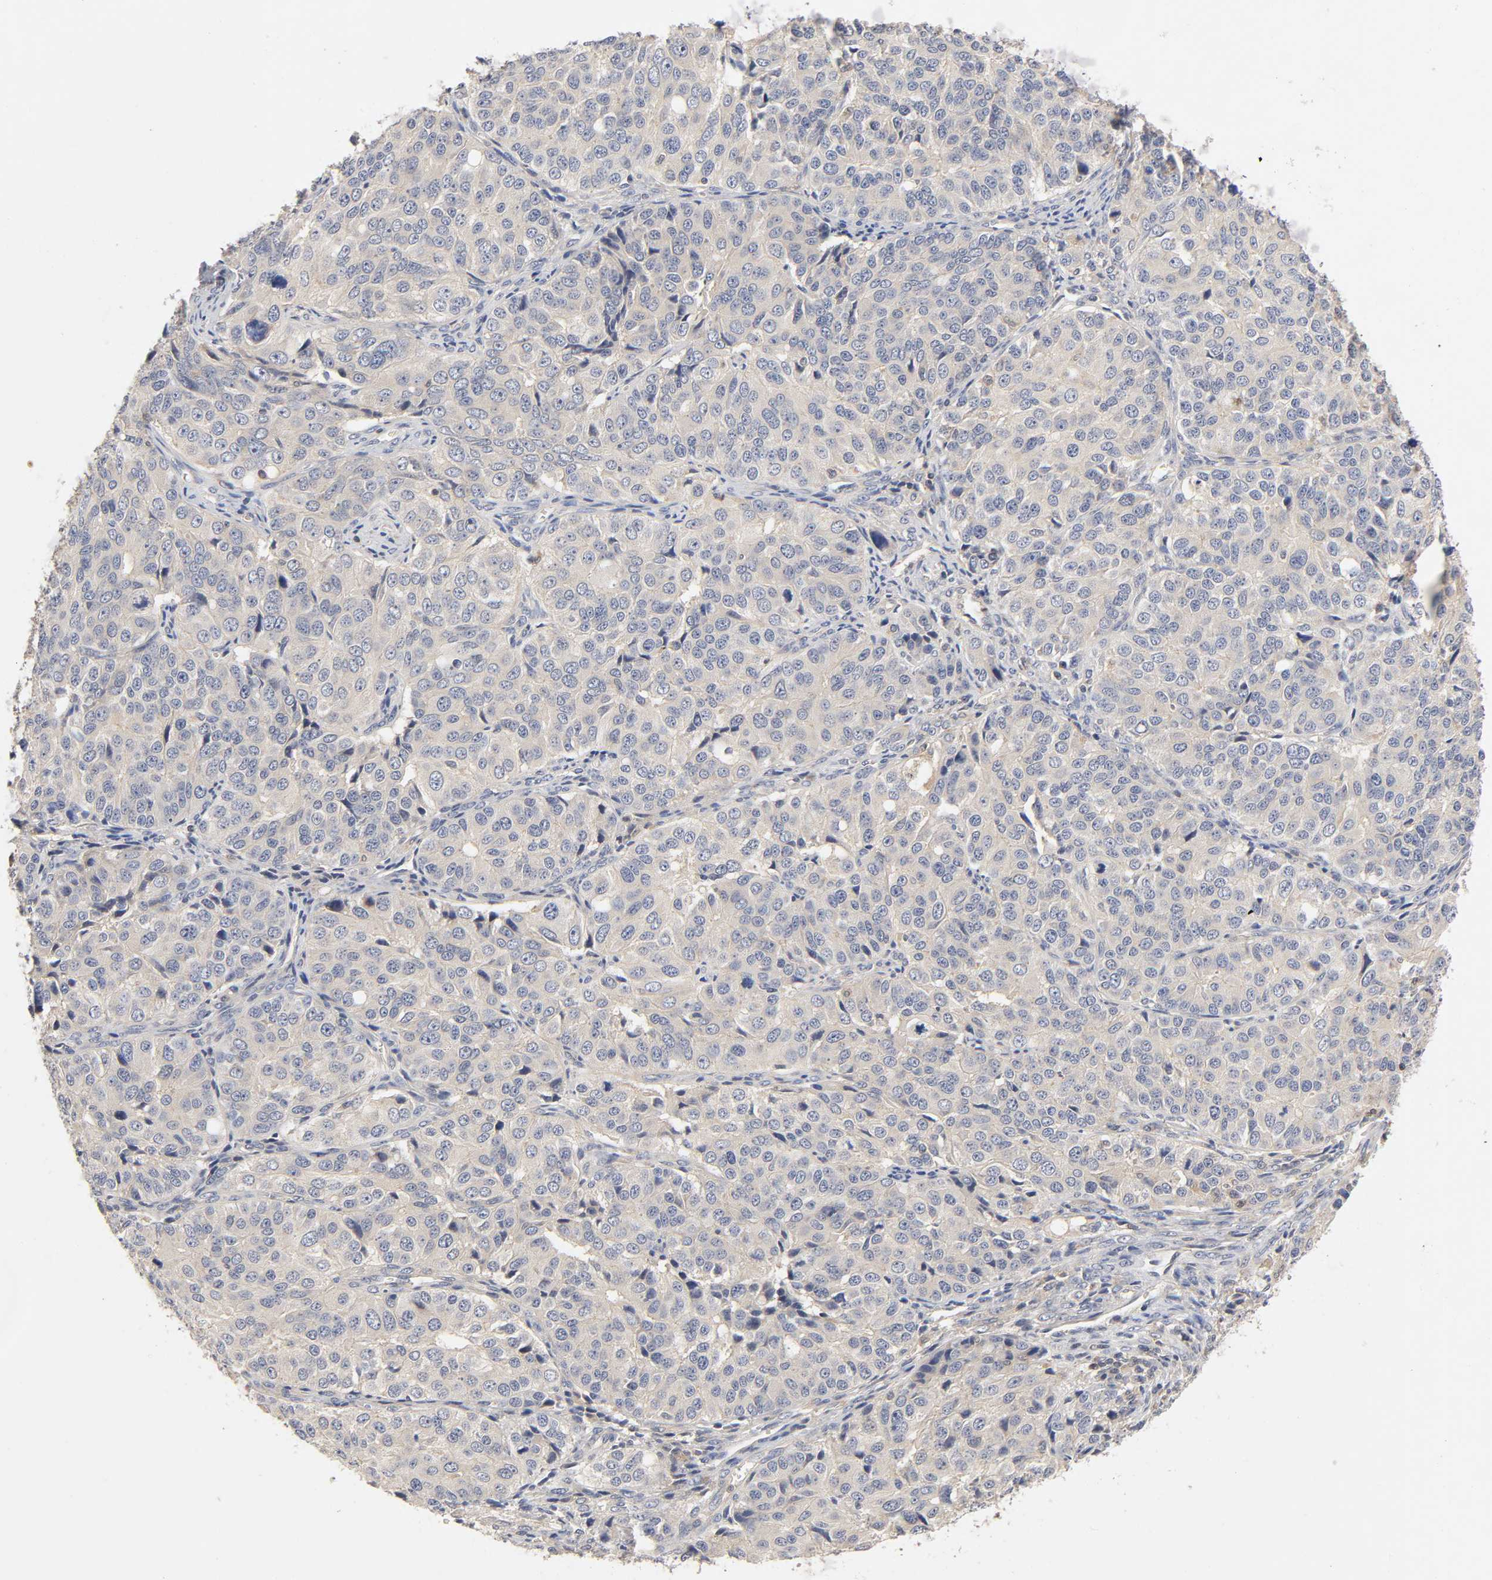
{"staining": {"intensity": "weak", "quantity": "25%-75%", "location": "cytoplasmic/membranous"}, "tissue": "ovarian cancer", "cell_type": "Tumor cells", "image_type": "cancer", "snomed": [{"axis": "morphology", "description": "Carcinoma, endometroid"}, {"axis": "topography", "description": "Ovary"}], "caption": "Weak cytoplasmic/membranous positivity for a protein is identified in approximately 25%-75% of tumor cells of ovarian cancer using IHC.", "gene": "RHOA", "patient": {"sex": "female", "age": 51}}